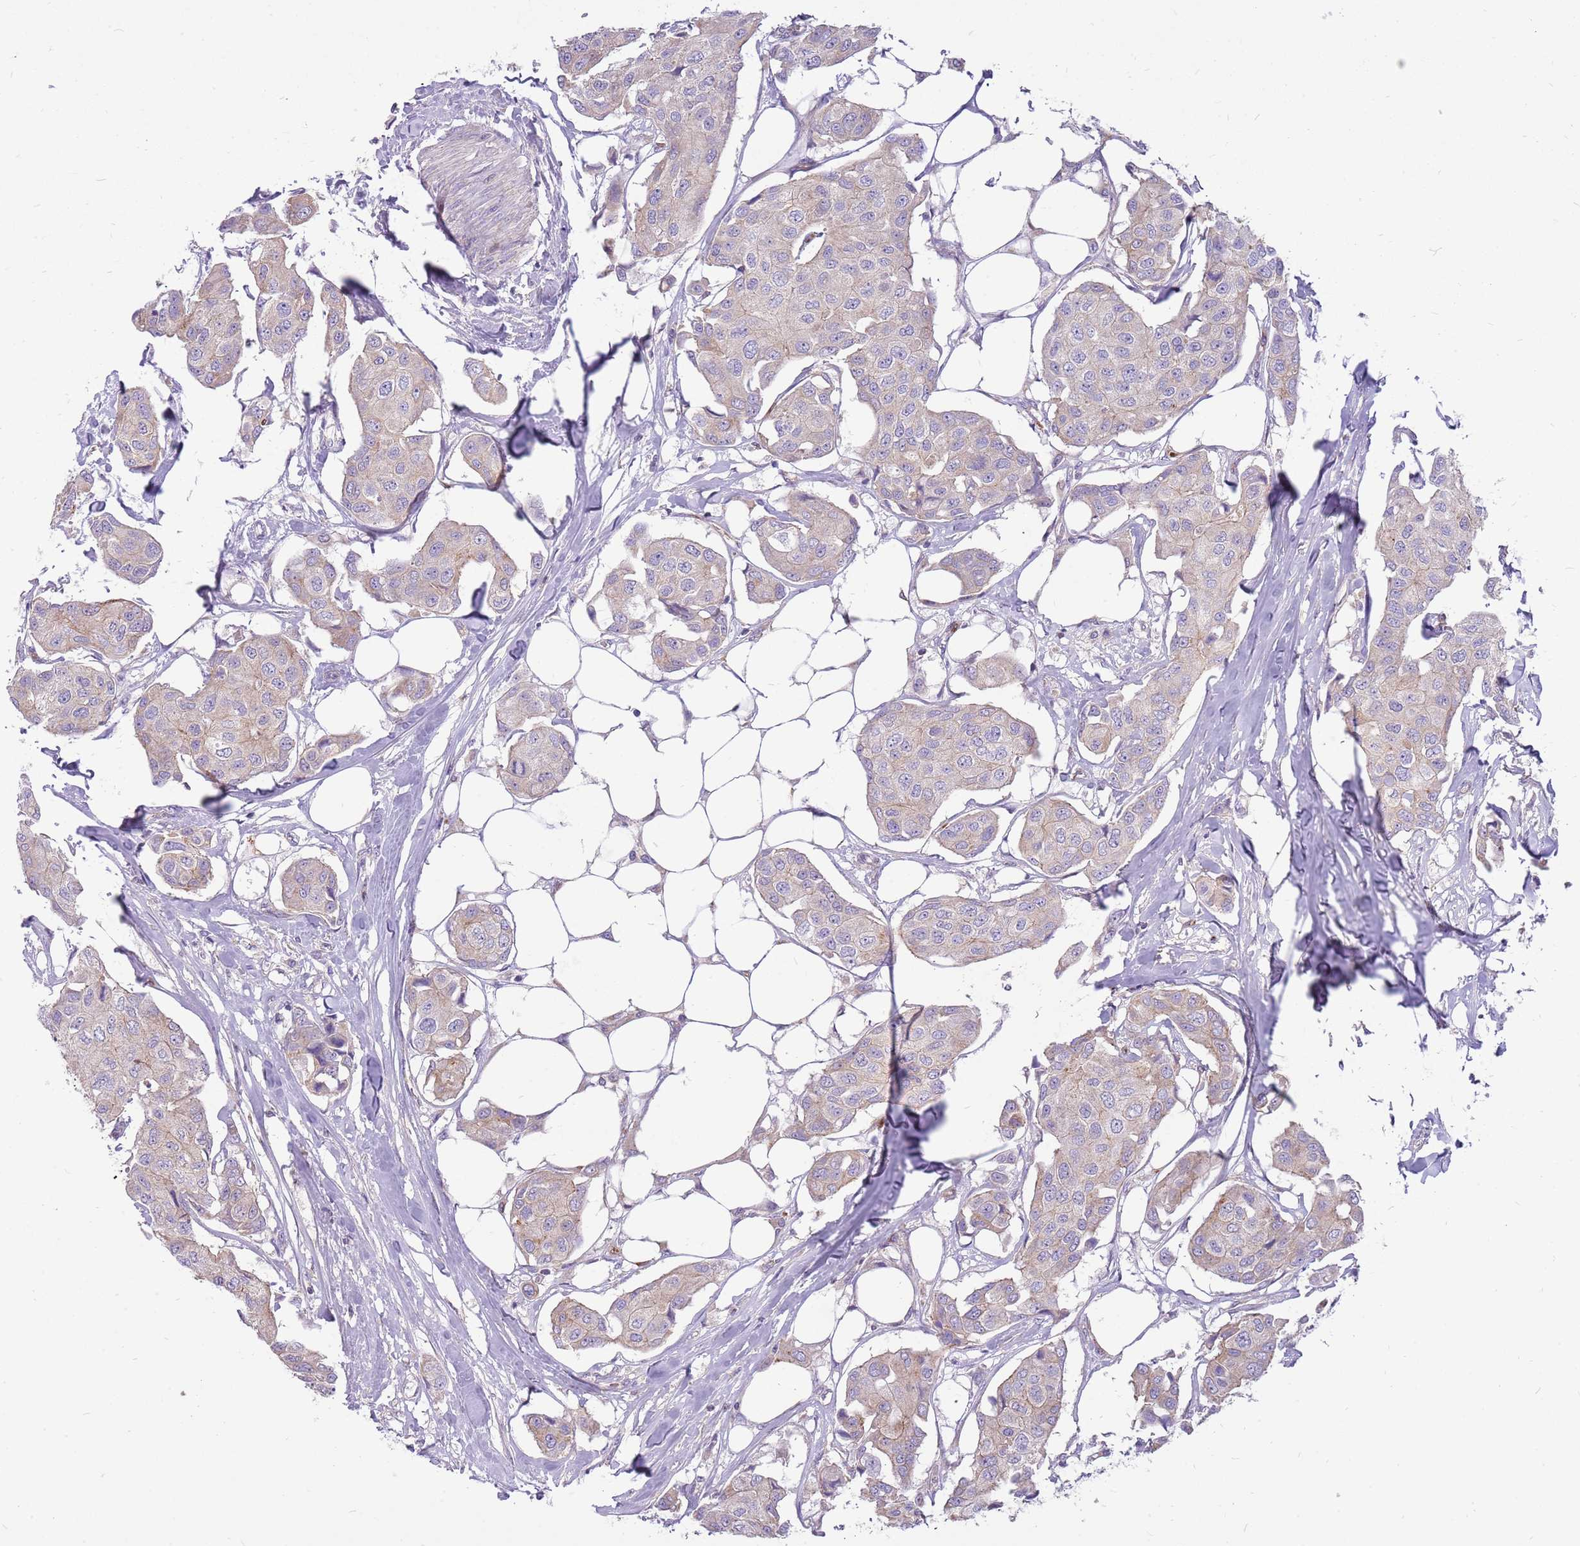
{"staining": {"intensity": "weak", "quantity": "<25%", "location": "cytoplasmic/membranous"}, "tissue": "breast cancer", "cell_type": "Tumor cells", "image_type": "cancer", "snomed": [{"axis": "morphology", "description": "Duct carcinoma"}, {"axis": "topography", "description": "Breast"}, {"axis": "topography", "description": "Lymph node"}], "caption": "Human breast intraductal carcinoma stained for a protein using IHC exhibits no positivity in tumor cells.", "gene": "WDR90", "patient": {"sex": "female", "age": 80}}